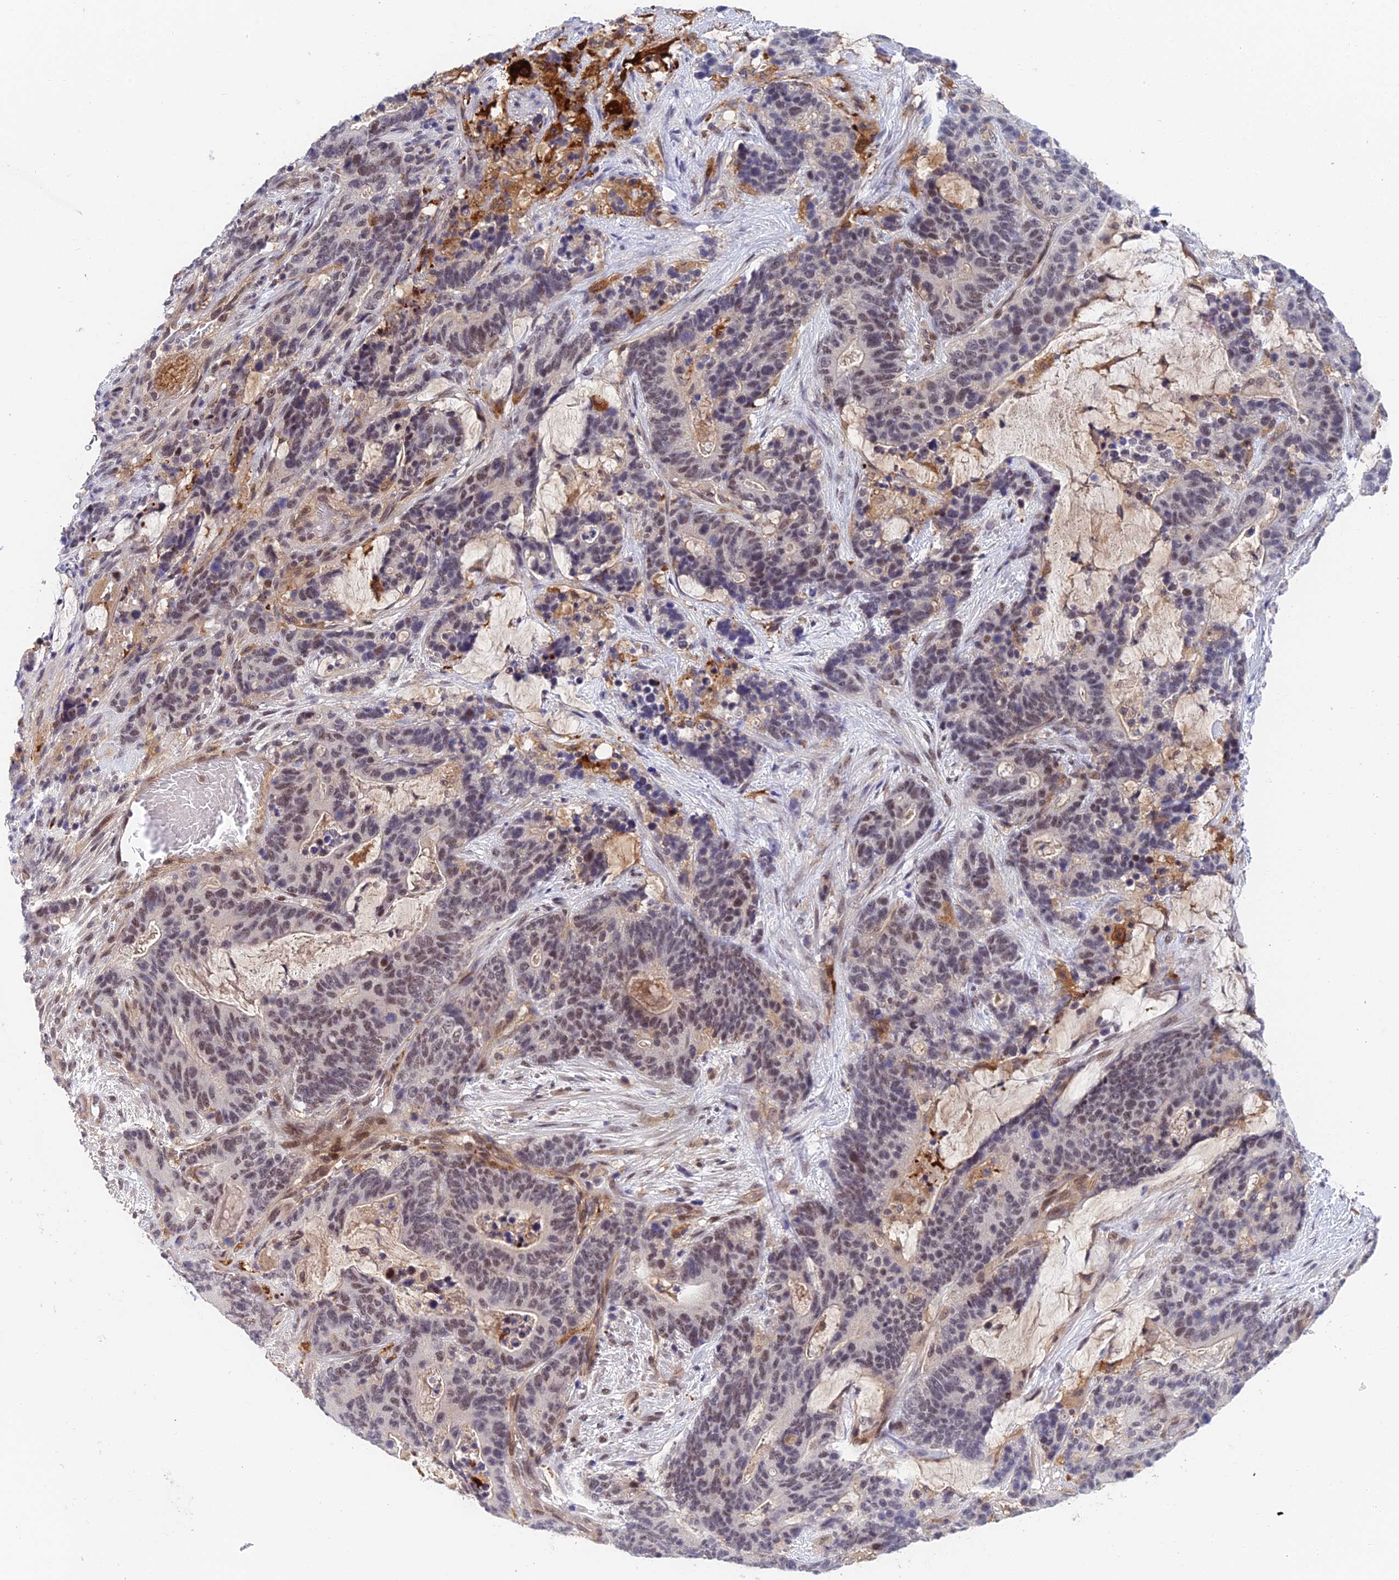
{"staining": {"intensity": "weak", "quantity": "<25%", "location": "nuclear"}, "tissue": "stomach cancer", "cell_type": "Tumor cells", "image_type": "cancer", "snomed": [{"axis": "morphology", "description": "Normal tissue, NOS"}, {"axis": "morphology", "description": "Adenocarcinoma, NOS"}, {"axis": "topography", "description": "Stomach"}], "caption": "There is no significant expression in tumor cells of stomach adenocarcinoma.", "gene": "NSMCE1", "patient": {"sex": "female", "age": 64}}